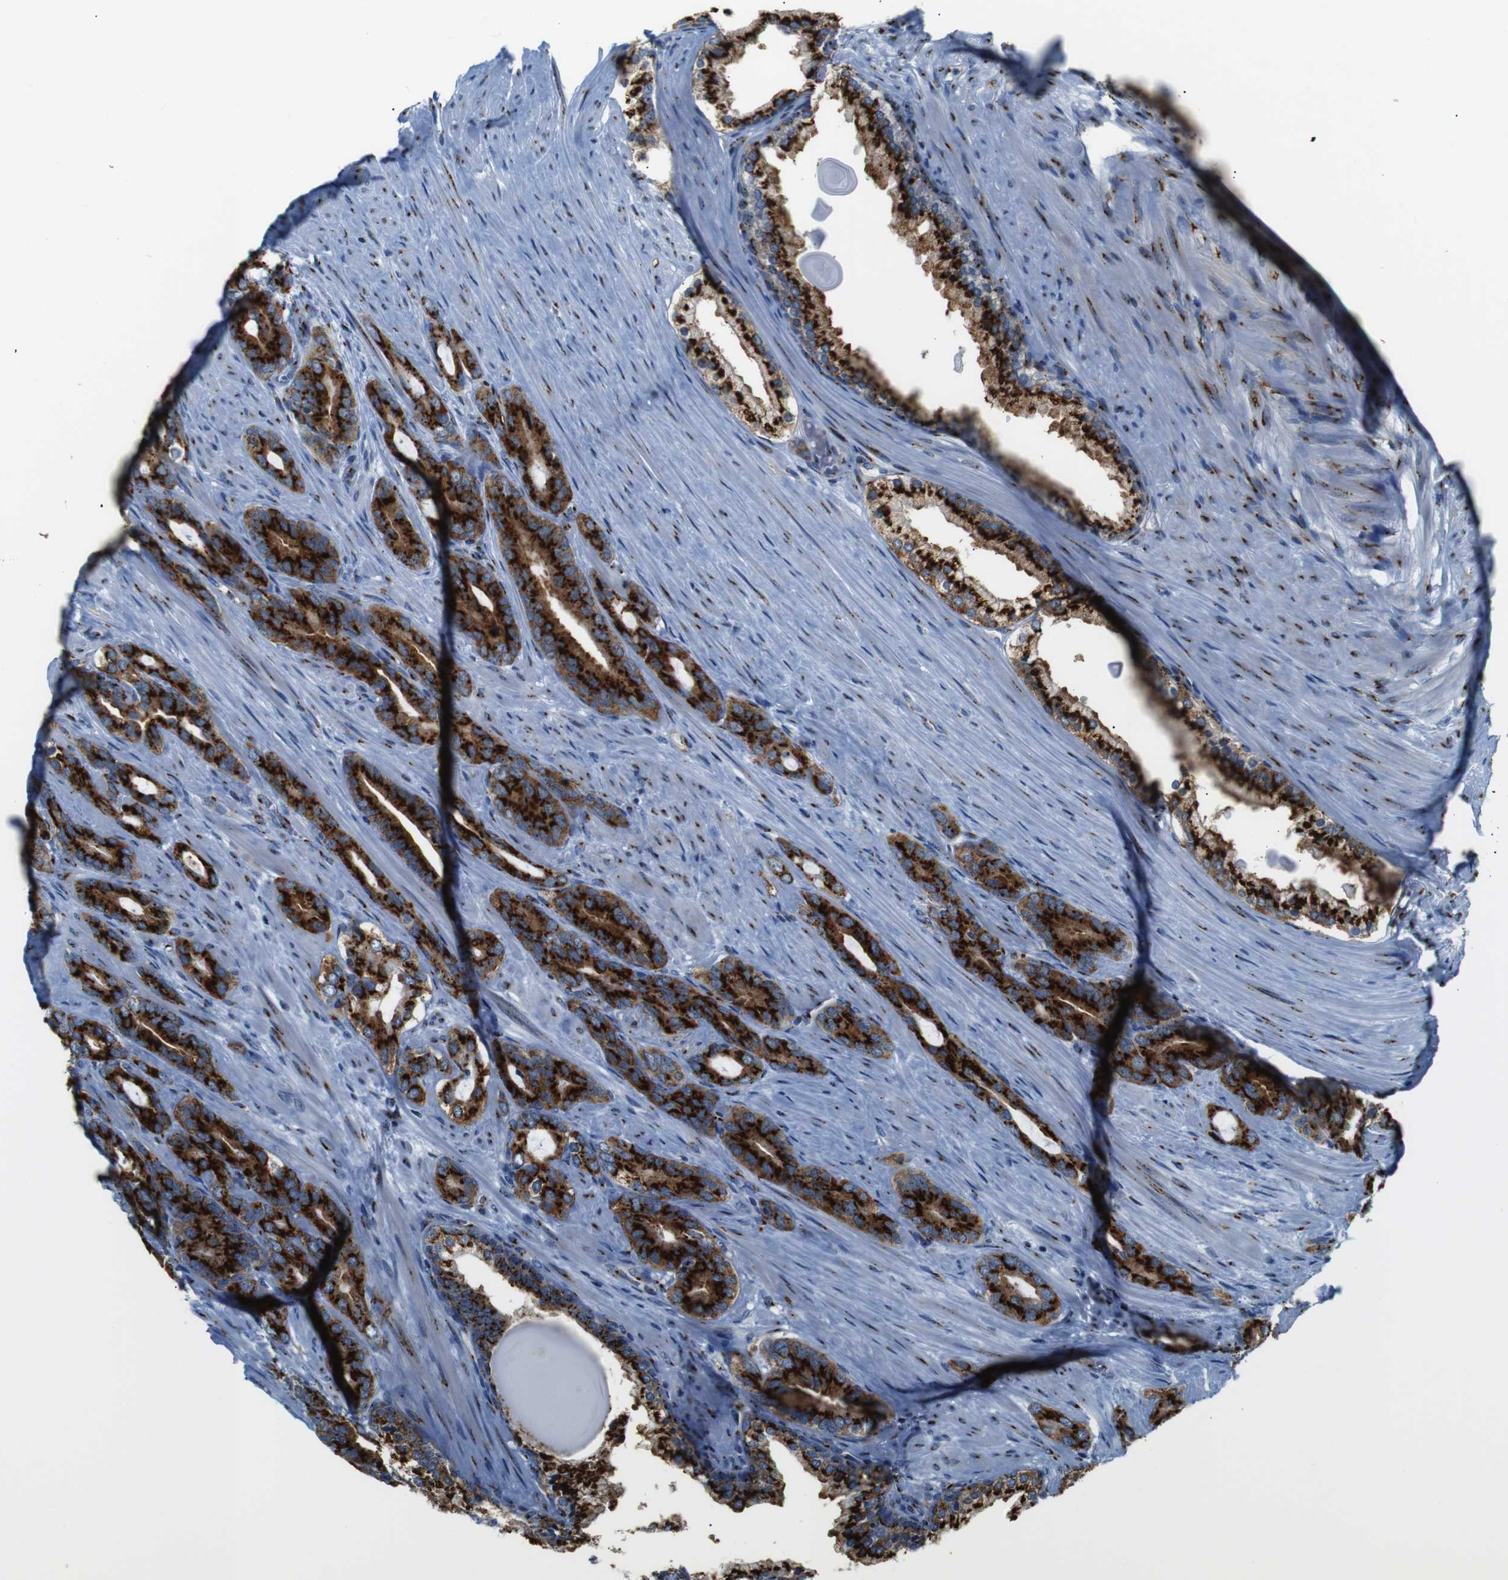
{"staining": {"intensity": "strong", "quantity": ">75%", "location": "cytoplasmic/membranous"}, "tissue": "prostate cancer", "cell_type": "Tumor cells", "image_type": "cancer", "snomed": [{"axis": "morphology", "description": "Adenocarcinoma, Low grade"}, {"axis": "topography", "description": "Prostate"}], "caption": "Prostate cancer (adenocarcinoma (low-grade)) stained with immunohistochemistry reveals strong cytoplasmic/membranous positivity in approximately >75% of tumor cells.", "gene": "TGOLN2", "patient": {"sex": "male", "age": 63}}